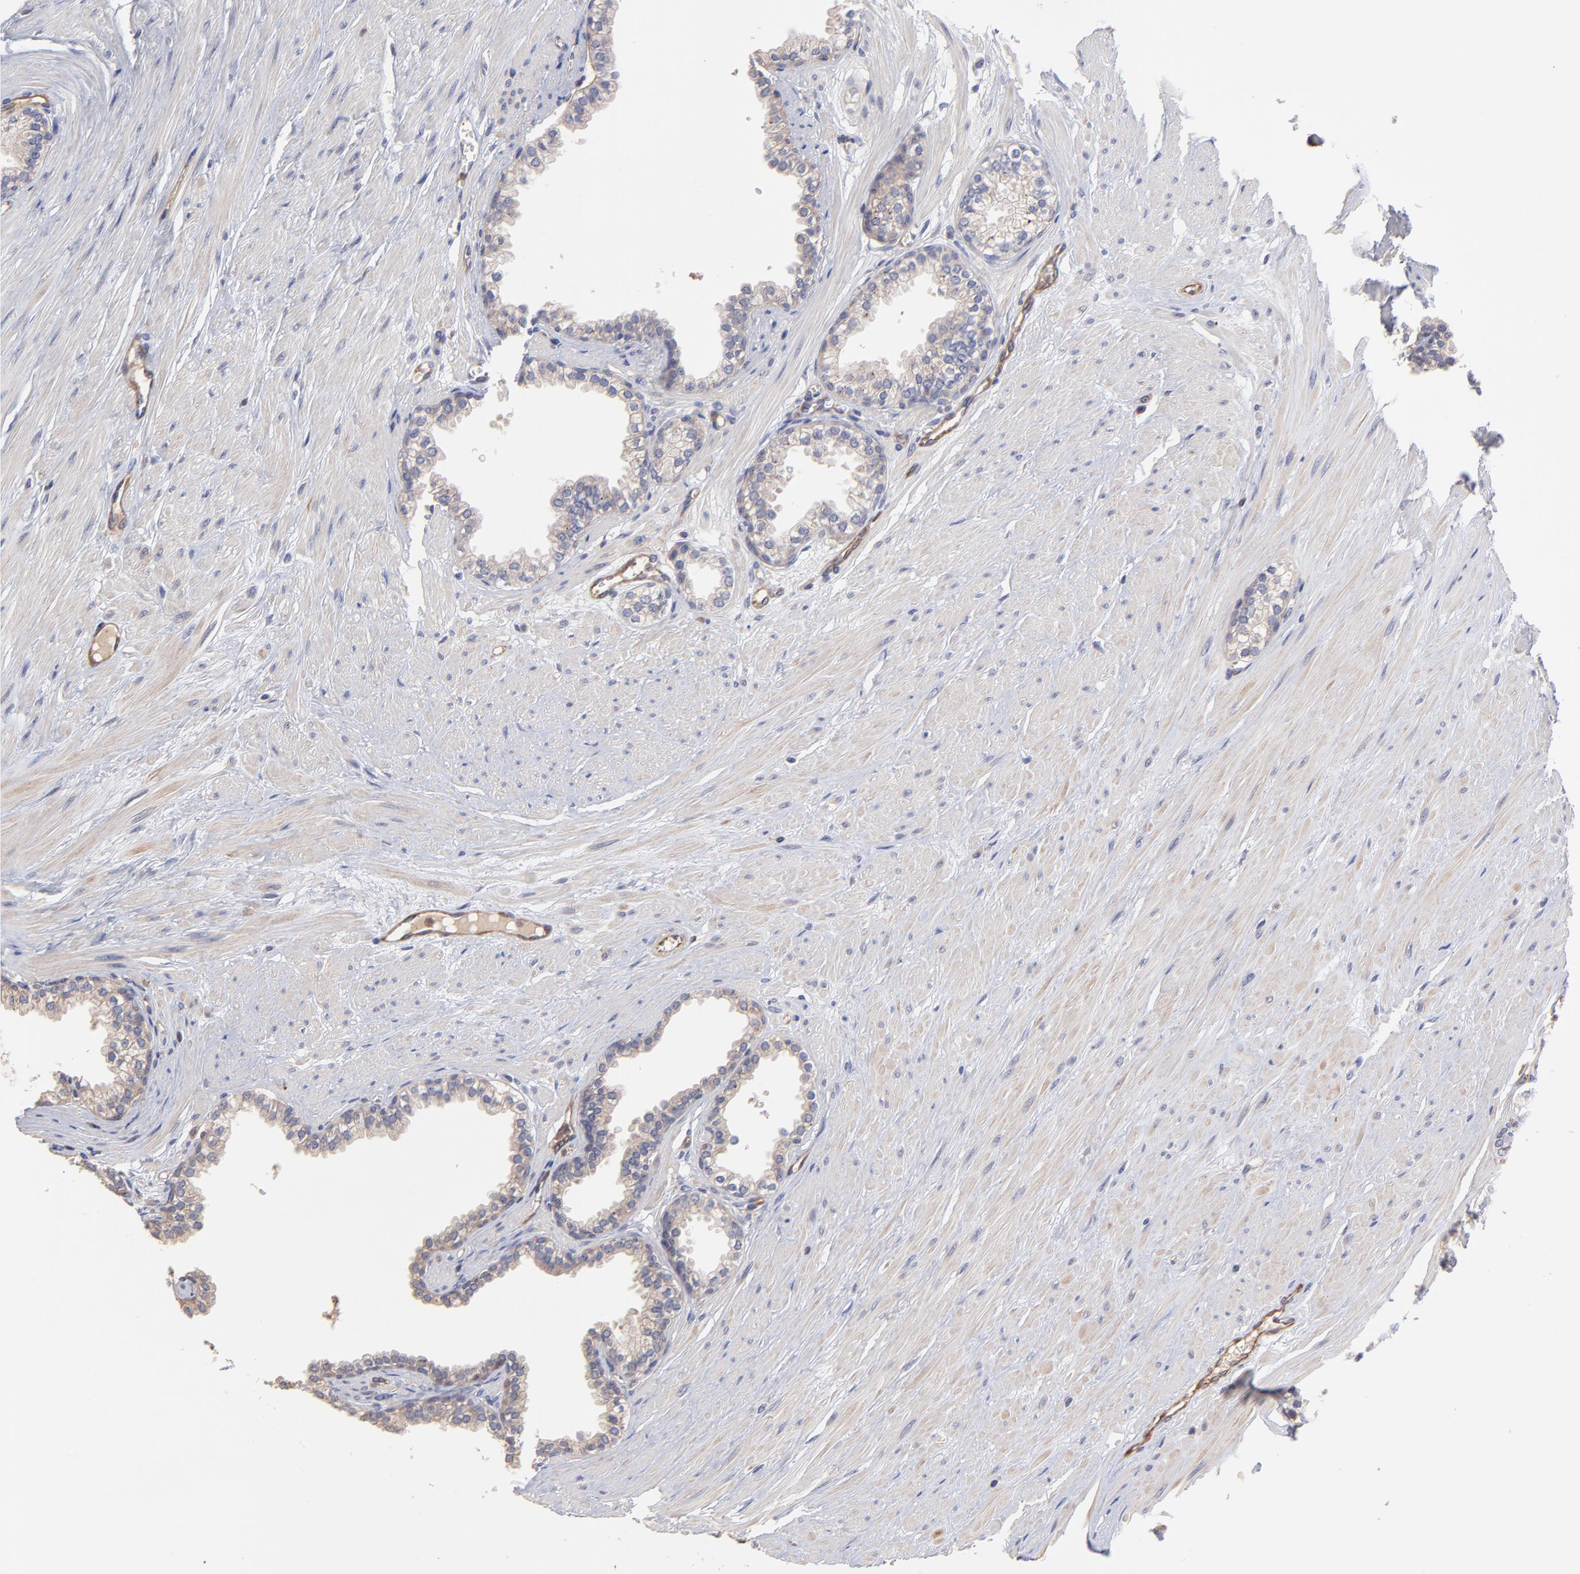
{"staining": {"intensity": "weak", "quantity": "<25%", "location": "cytoplasmic/membranous"}, "tissue": "prostate", "cell_type": "Glandular cells", "image_type": "normal", "snomed": [{"axis": "morphology", "description": "Normal tissue, NOS"}, {"axis": "topography", "description": "Prostate"}], "caption": "Glandular cells show no significant protein positivity in normal prostate. (Immunohistochemistry (ihc), brightfield microscopy, high magnification).", "gene": "ASB7", "patient": {"sex": "male", "age": 64}}